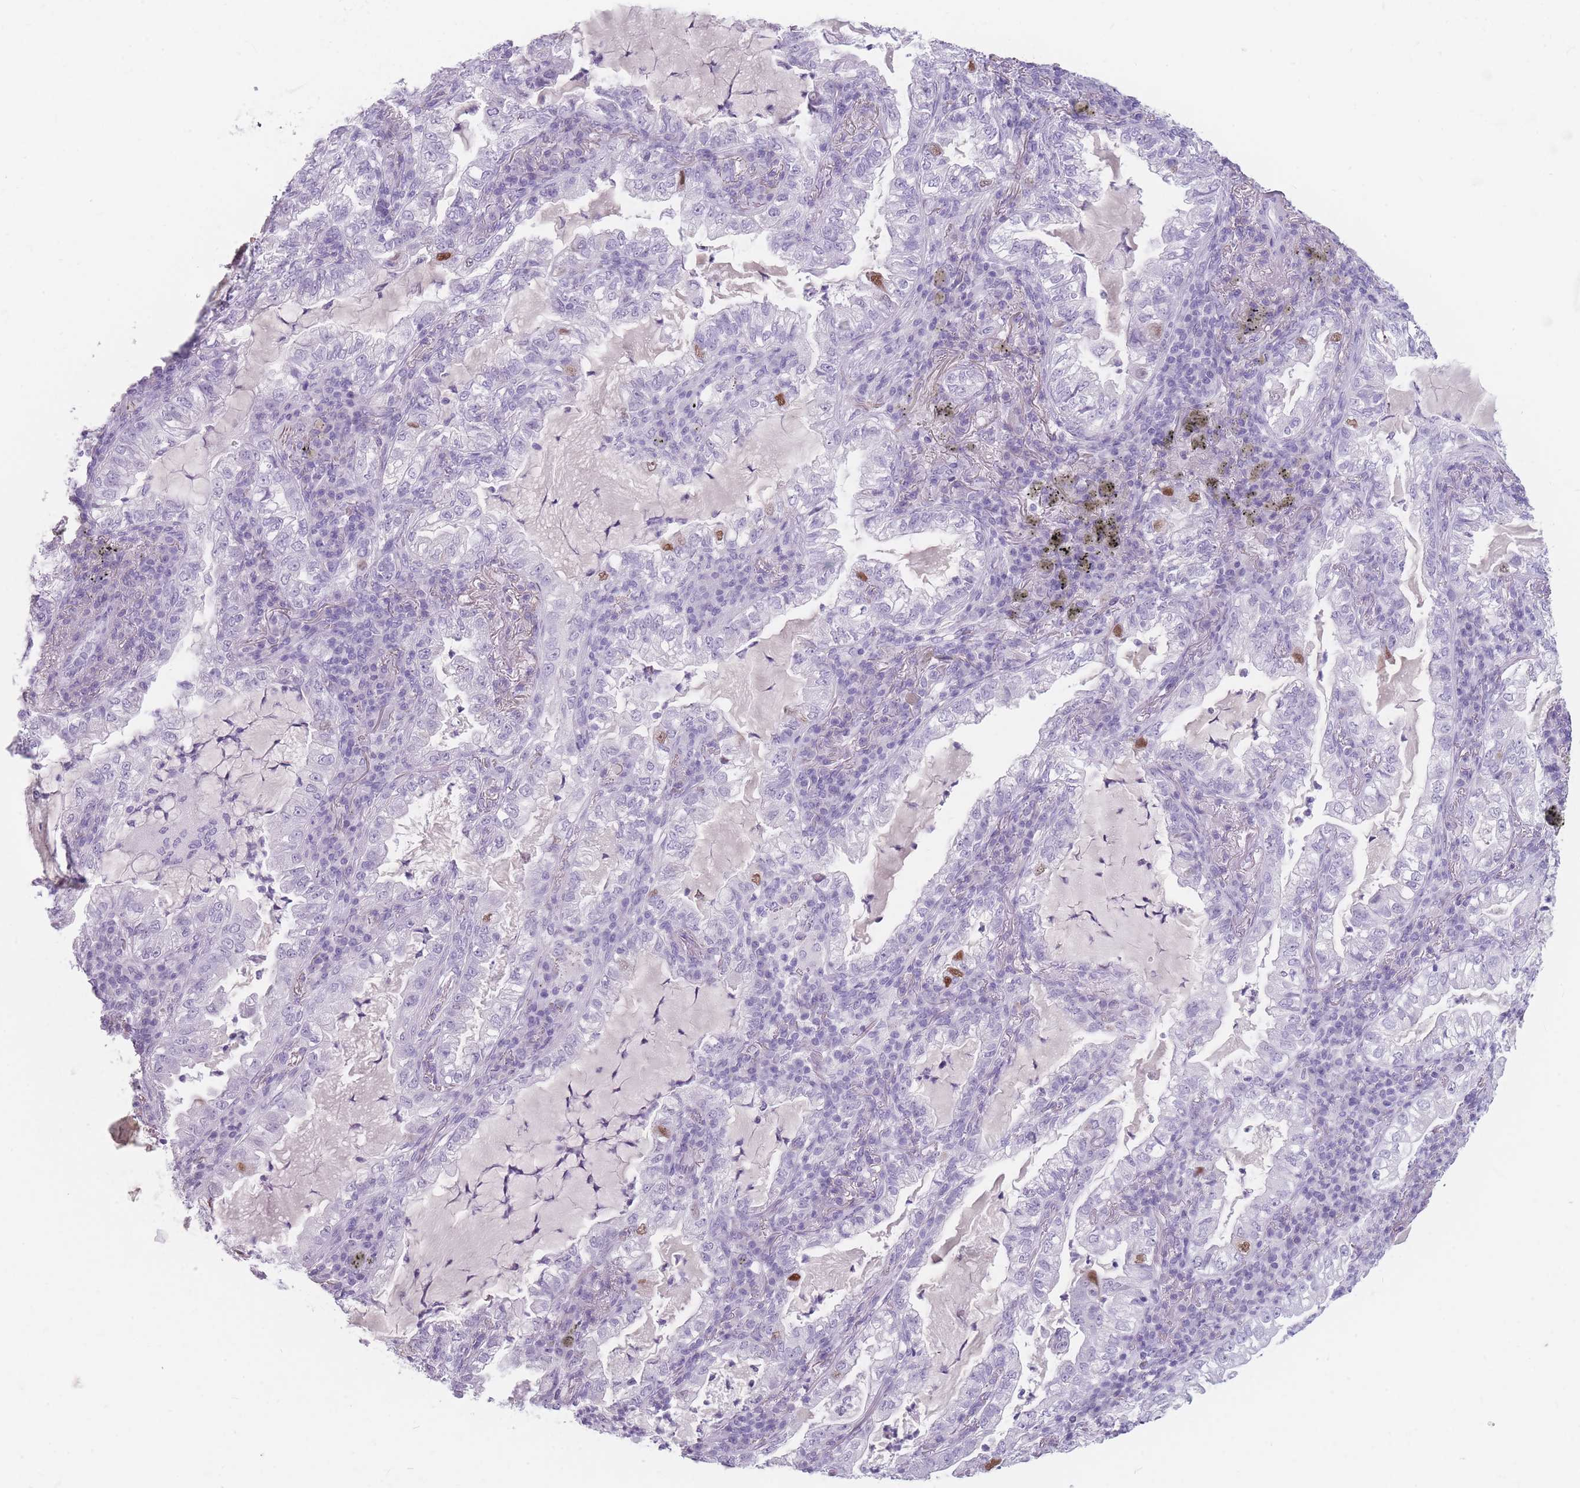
{"staining": {"intensity": "negative", "quantity": "none", "location": "none"}, "tissue": "lung cancer", "cell_type": "Tumor cells", "image_type": "cancer", "snomed": [{"axis": "morphology", "description": "Adenocarcinoma, NOS"}, {"axis": "topography", "description": "Lung"}], "caption": "DAB (3,3'-diaminobenzidine) immunohistochemical staining of human lung cancer shows no significant staining in tumor cells.", "gene": "CCNO", "patient": {"sex": "female", "age": 73}}